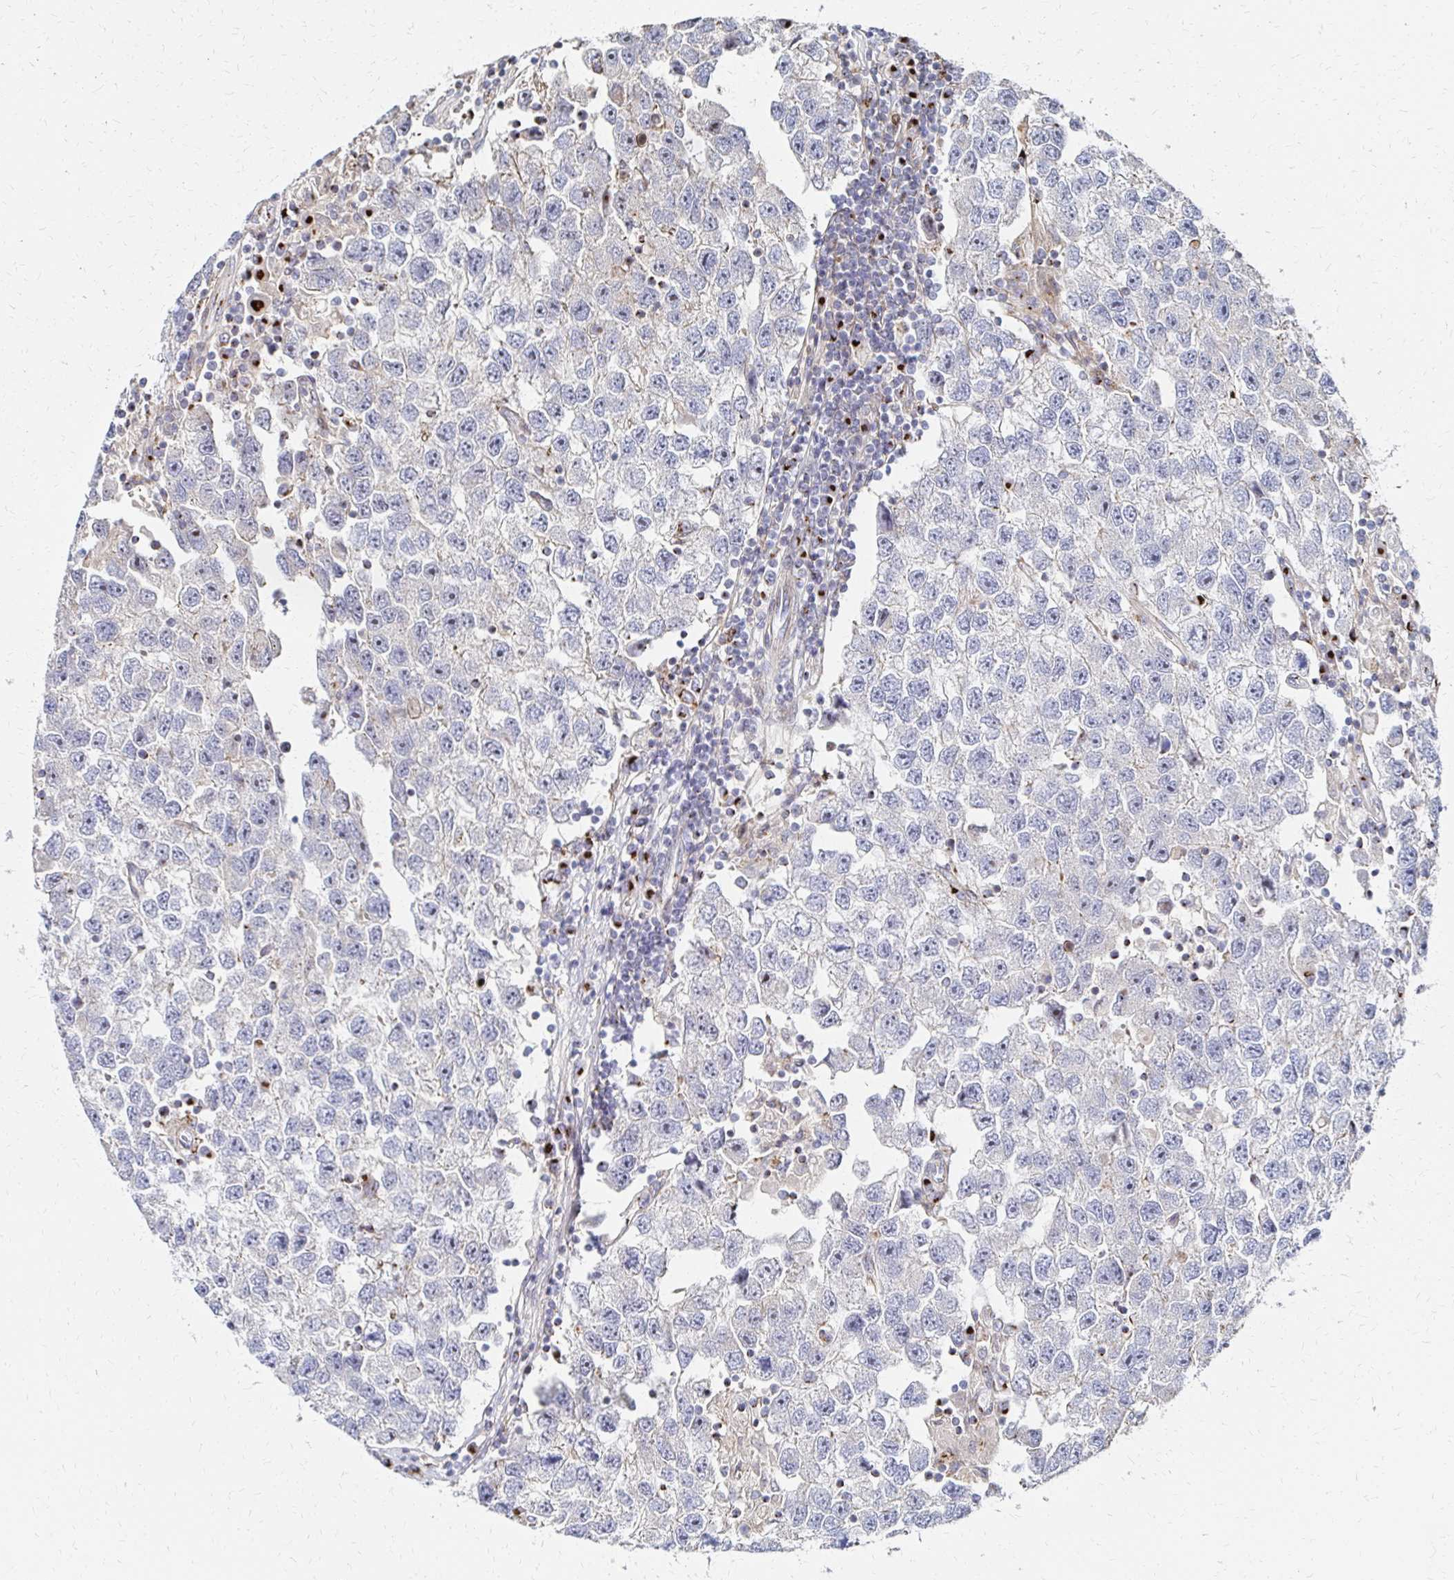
{"staining": {"intensity": "negative", "quantity": "none", "location": "none"}, "tissue": "testis cancer", "cell_type": "Tumor cells", "image_type": "cancer", "snomed": [{"axis": "morphology", "description": "Seminoma, NOS"}, {"axis": "topography", "description": "Testis"}], "caption": "High power microscopy image of an immunohistochemistry (IHC) image of testis cancer (seminoma), revealing no significant expression in tumor cells.", "gene": "MAN1A1", "patient": {"sex": "male", "age": 26}}